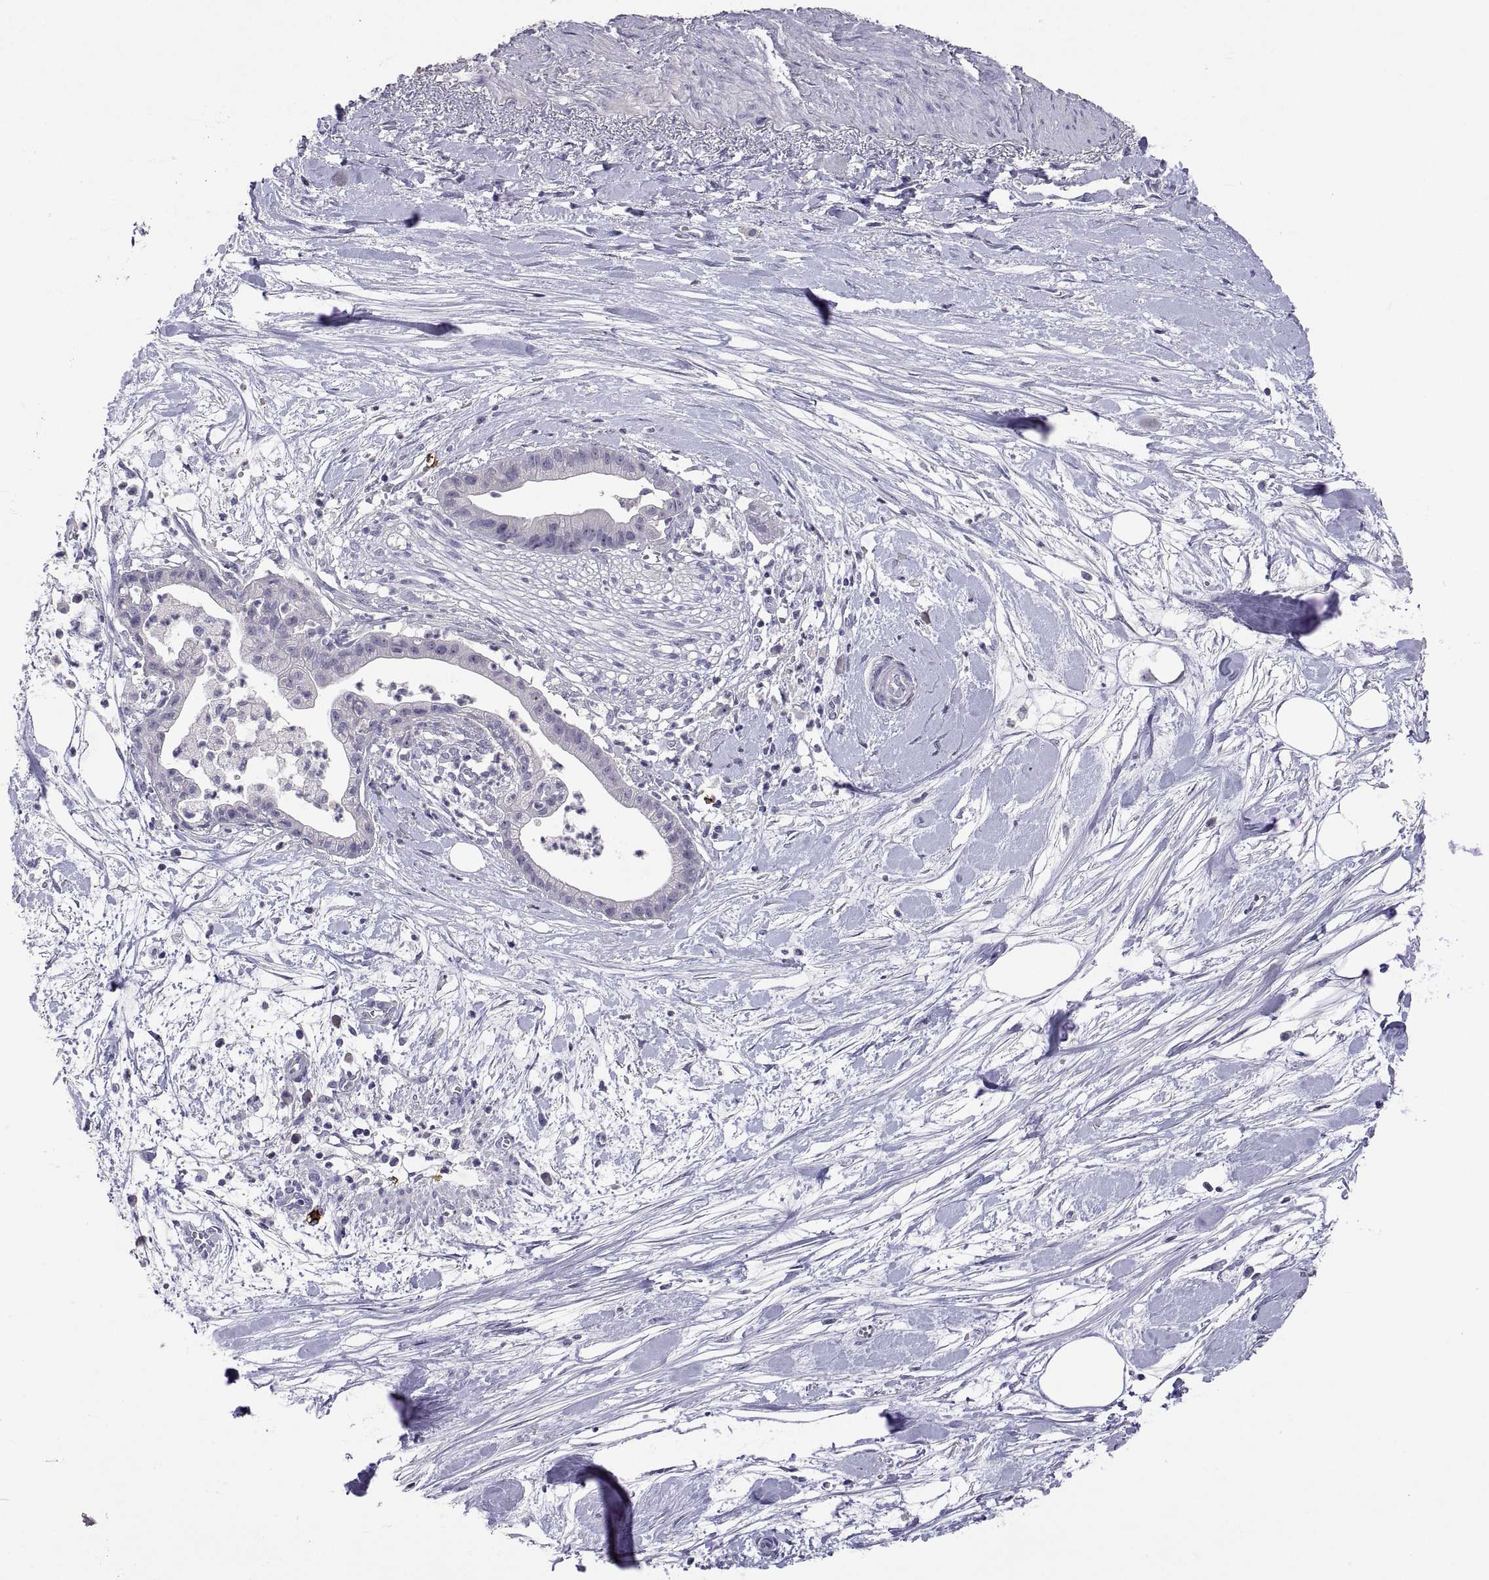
{"staining": {"intensity": "negative", "quantity": "none", "location": "none"}, "tissue": "pancreatic cancer", "cell_type": "Tumor cells", "image_type": "cancer", "snomed": [{"axis": "morphology", "description": "Normal tissue, NOS"}, {"axis": "morphology", "description": "Adenocarcinoma, NOS"}, {"axis": "topography", "description": "Lymph node"}, {"axis": "topography", "description": "Pancreas"}], "caption": "Histopathology image shows no protein expression in tumor cells of adenocarcinoma (pancreatic) tissue.", "gene": "MS4A1", "patient": {"sex": "female", "age": 58}}